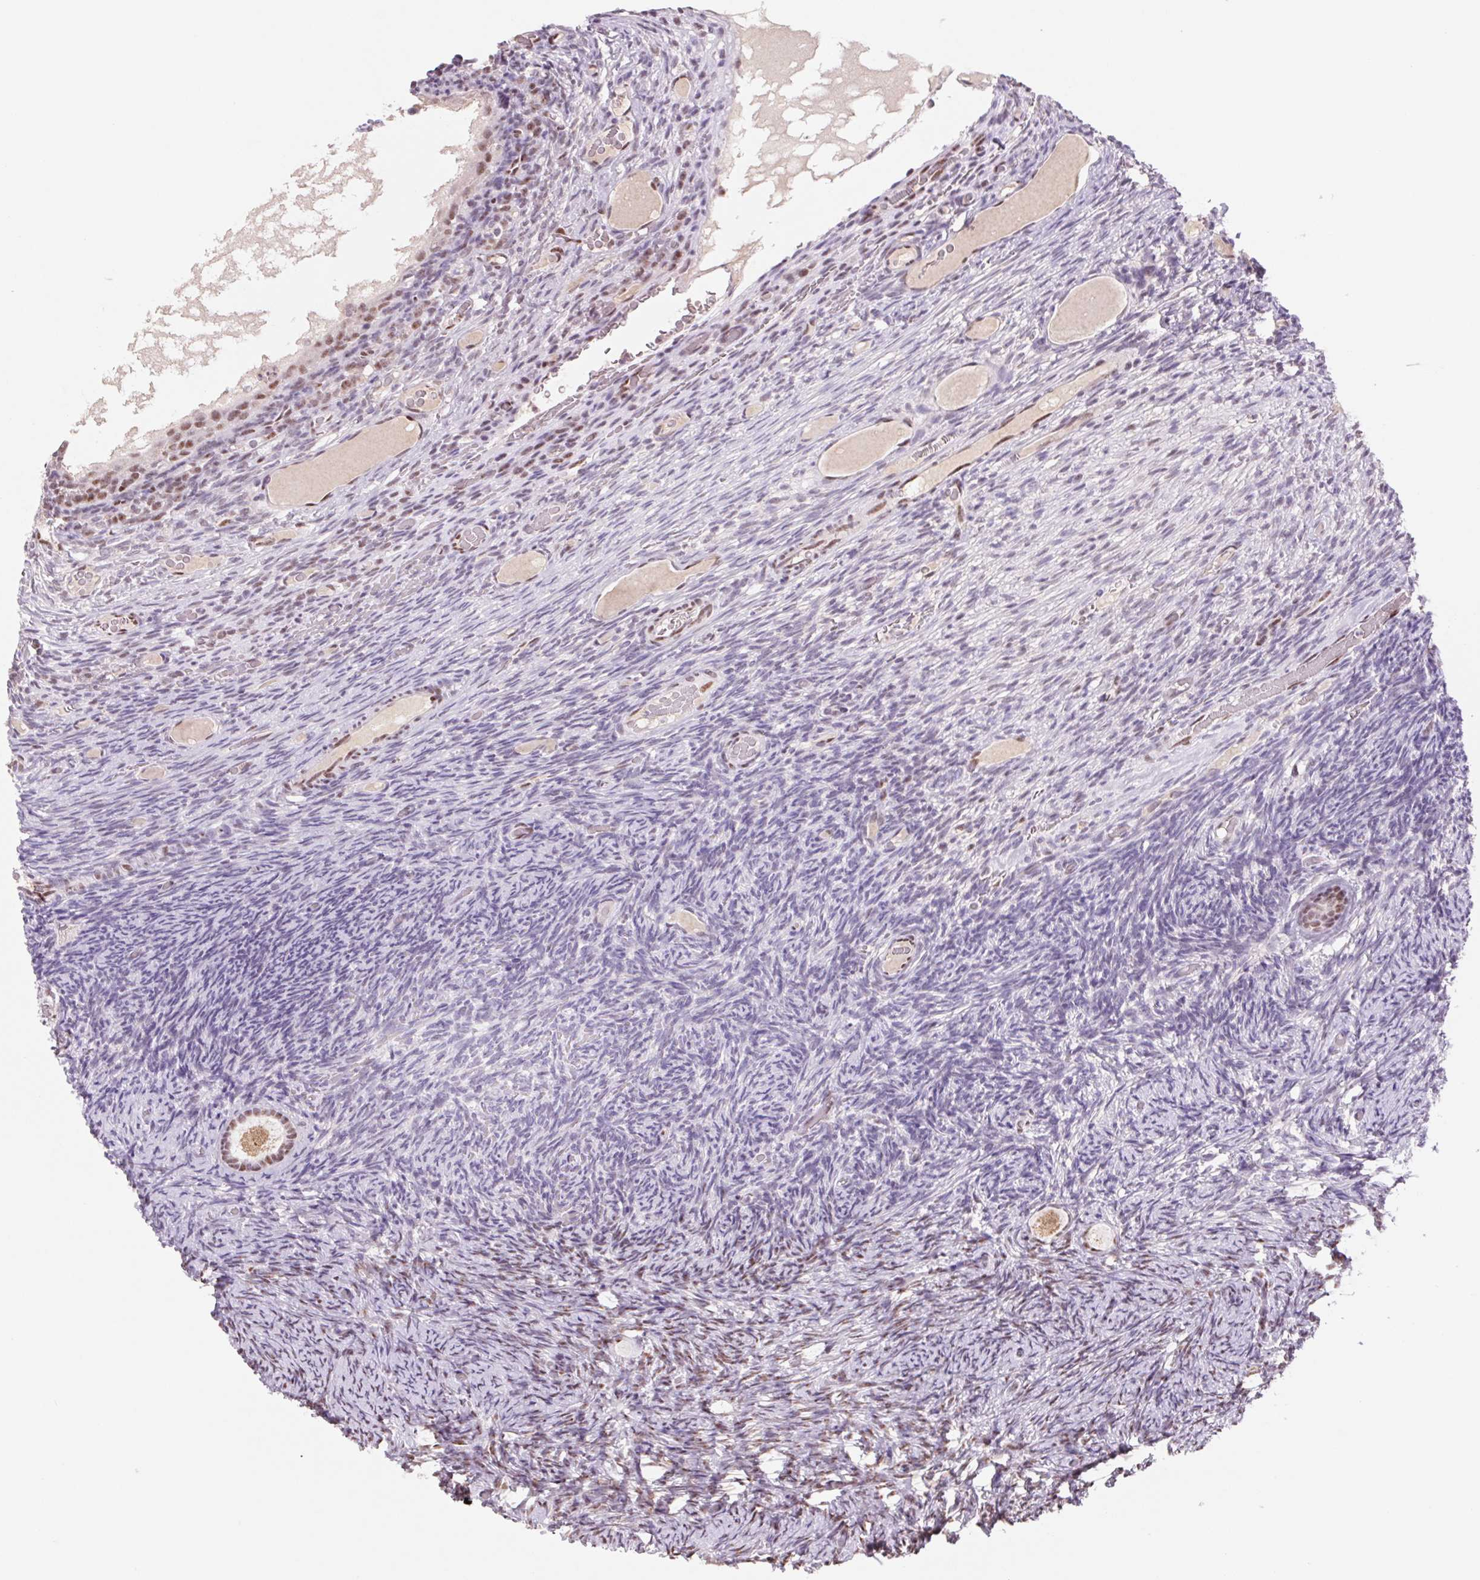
{"staining": {"intensity": "weak", "quantity": ">75%", "location": "nuclear"}, "tissue": "ovary", "cell_type": "Follicle cells", "image_type": "normal", "snomed": [{"axis": "morphology", "description": "Normal tissue, NOS"}, {"axis": "topography", "description": "Ovary"}], "caption": "This histopathology image reveals immunohistochemistry (IHC) staining of unremarkable ovary, with low weak nuclear positivity in about >75% of follicle cells.", "gene": "DPPA5", "patient": {"sex": "female", "age": 34}}